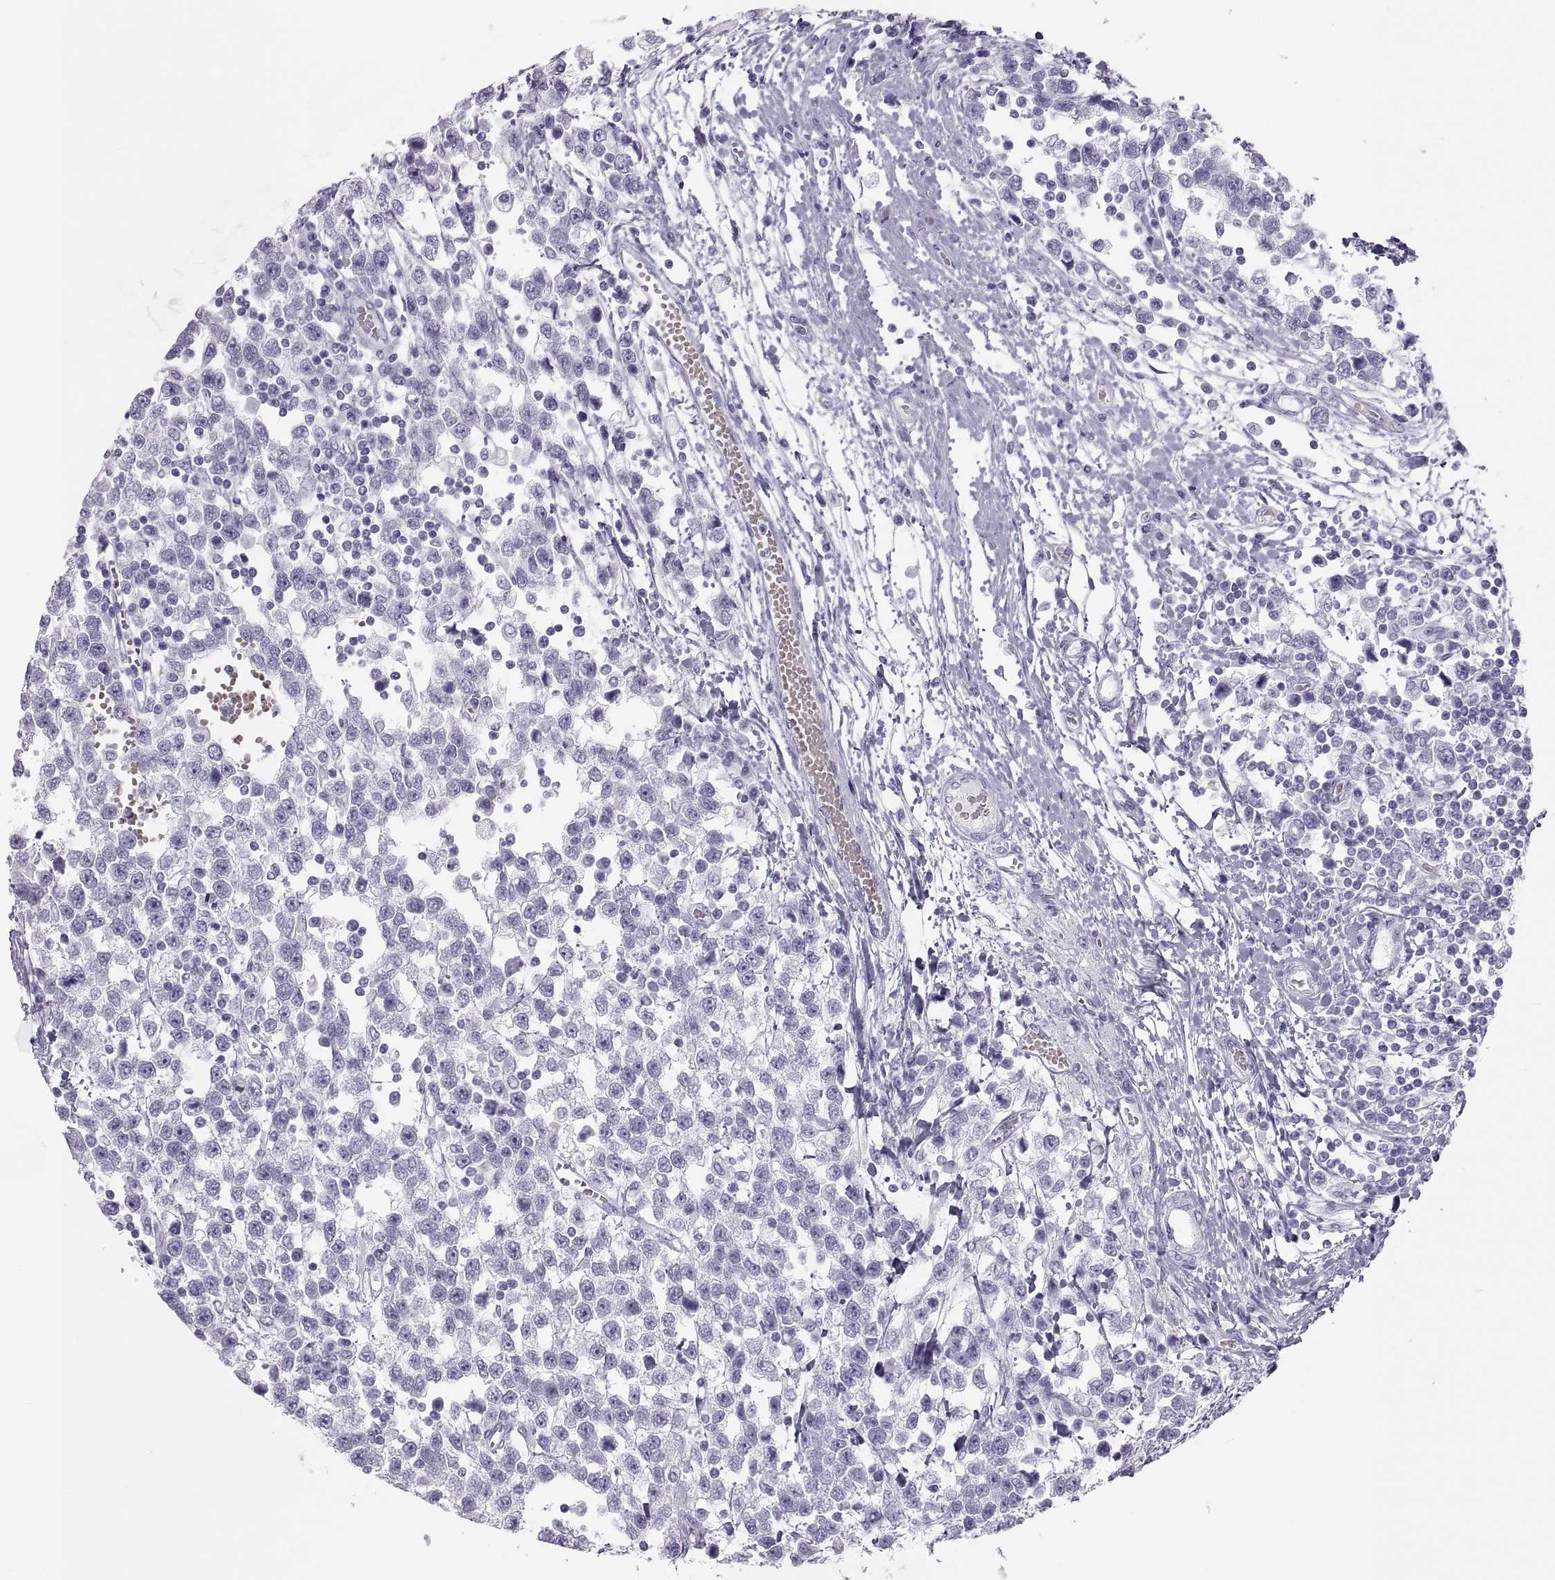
{"staining": {"intensity": "negative", "quantity": "none", "location": "none"}, "tissue": "testis cancer", "cell_type": "Tumor cells", "image_type": "cancer", "snomed": [{"axis": "morphology", "description": "Seminoma, NOS"}, {"axis": "topography", "description": "Testis"}], "caption": "This is an immunohistochemistry (IHC) photomicrograph of testis cancer. There is no positivity in tumor cells.", "gene": "SEMG1", "patient": {"sex": "male", "age": 34}}